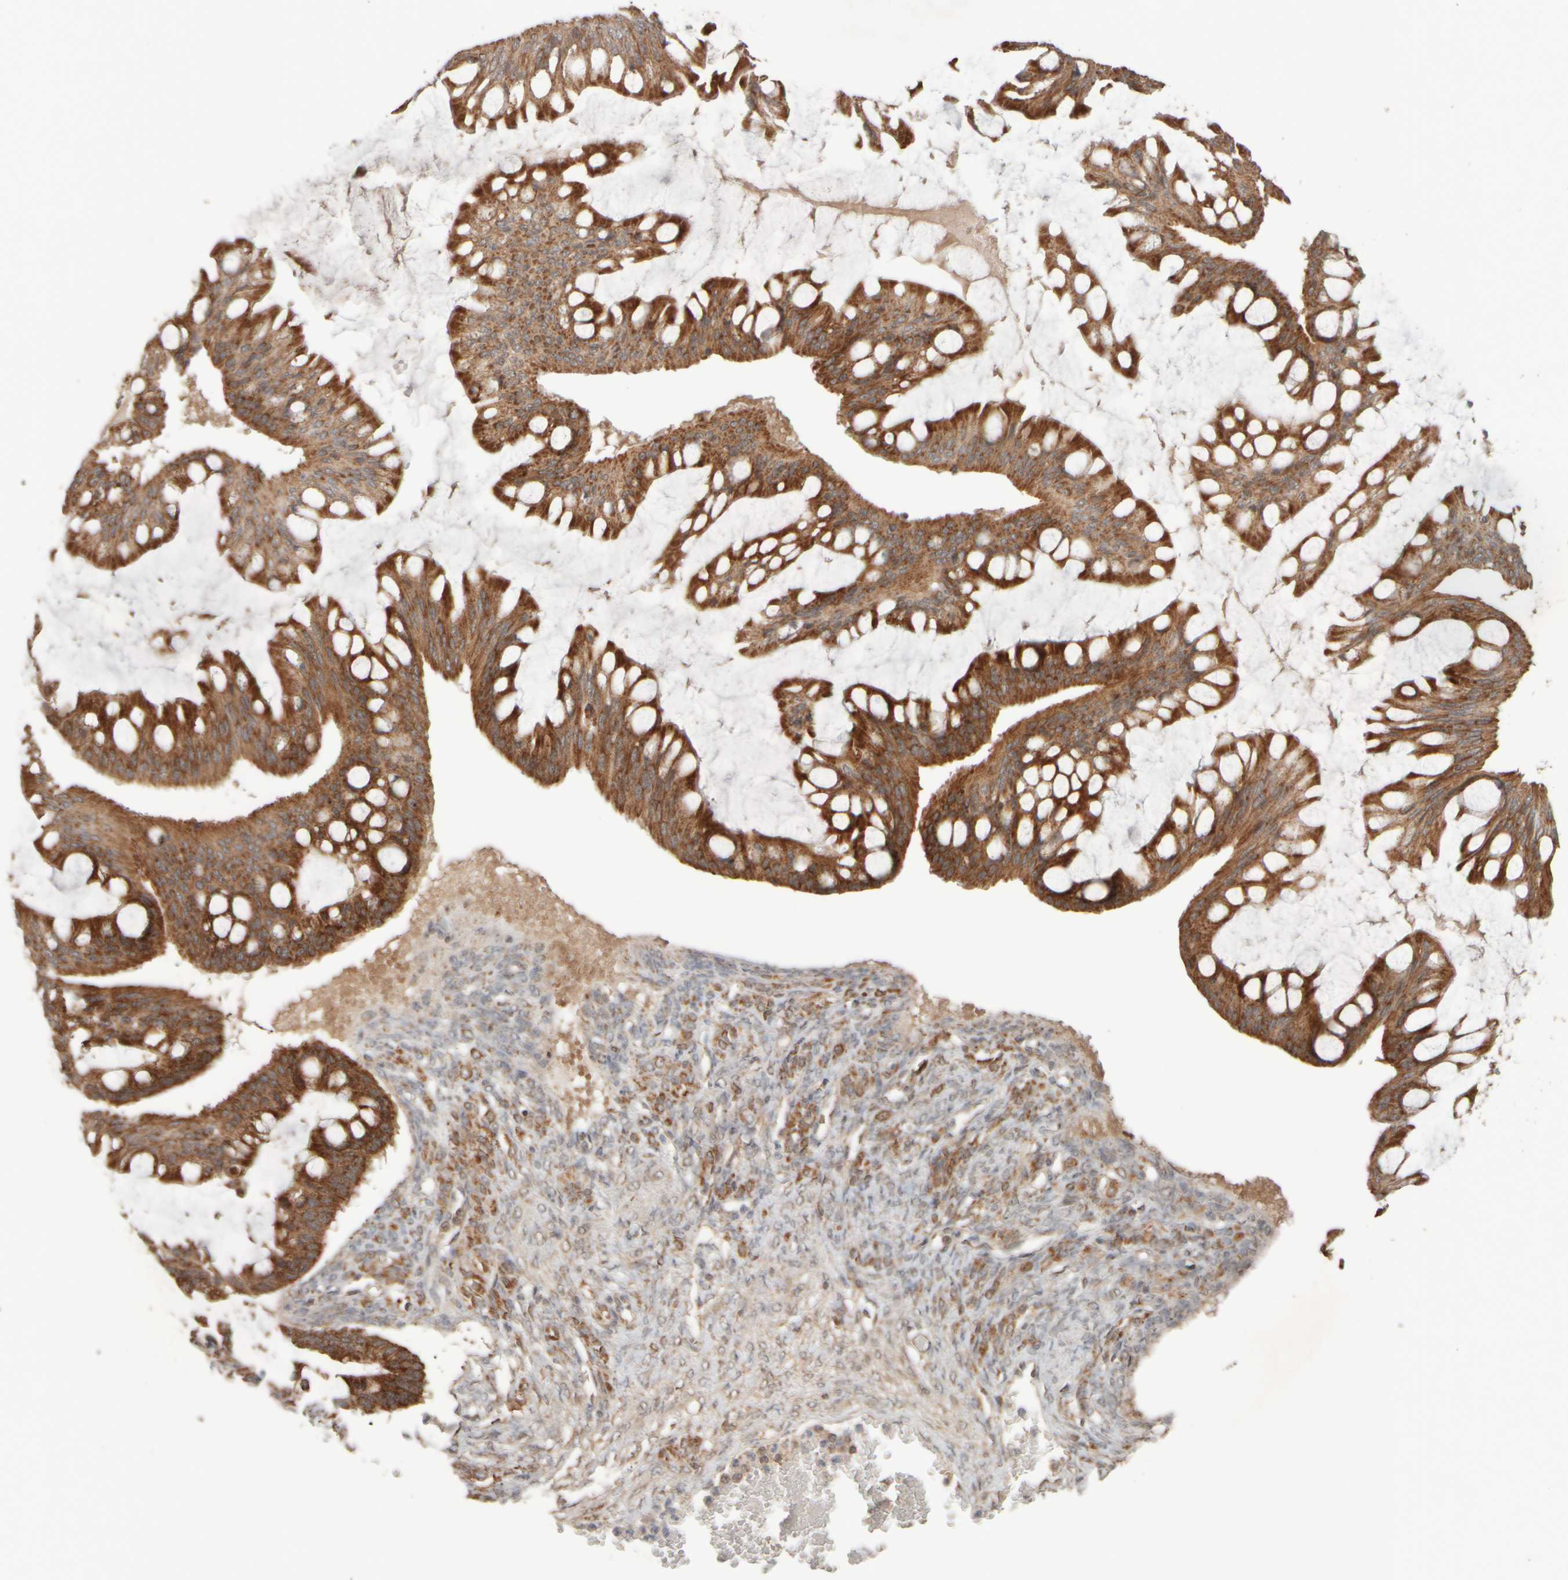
{"staining": {"intensity": "strong", "quantity": ">75%", "location": "cytoplasmic/membranous"}, "tissue": "ovarian cancer", "cell_type": "Tumor cells", "image_type": "cancer", "snomed": [{"axis": "morphology", "description": "Cystadenocarcinoma, mucinous, NOS"}, {"axis": "topography", "description": "Ovary"}], "caption": "Ovarian mucinous cystadenocarcinoma stained for a protein reveals strong cytoplasmic/membranous positivity in tumor cells. (Stains: DAB (3,3'-diaminobenzidine) in brown, nuclei in blue, Microscopy: brightfield microscopy at high magnification).", "gene": "EIF2B3", "patient": {"sex": "female", "age": 73}}